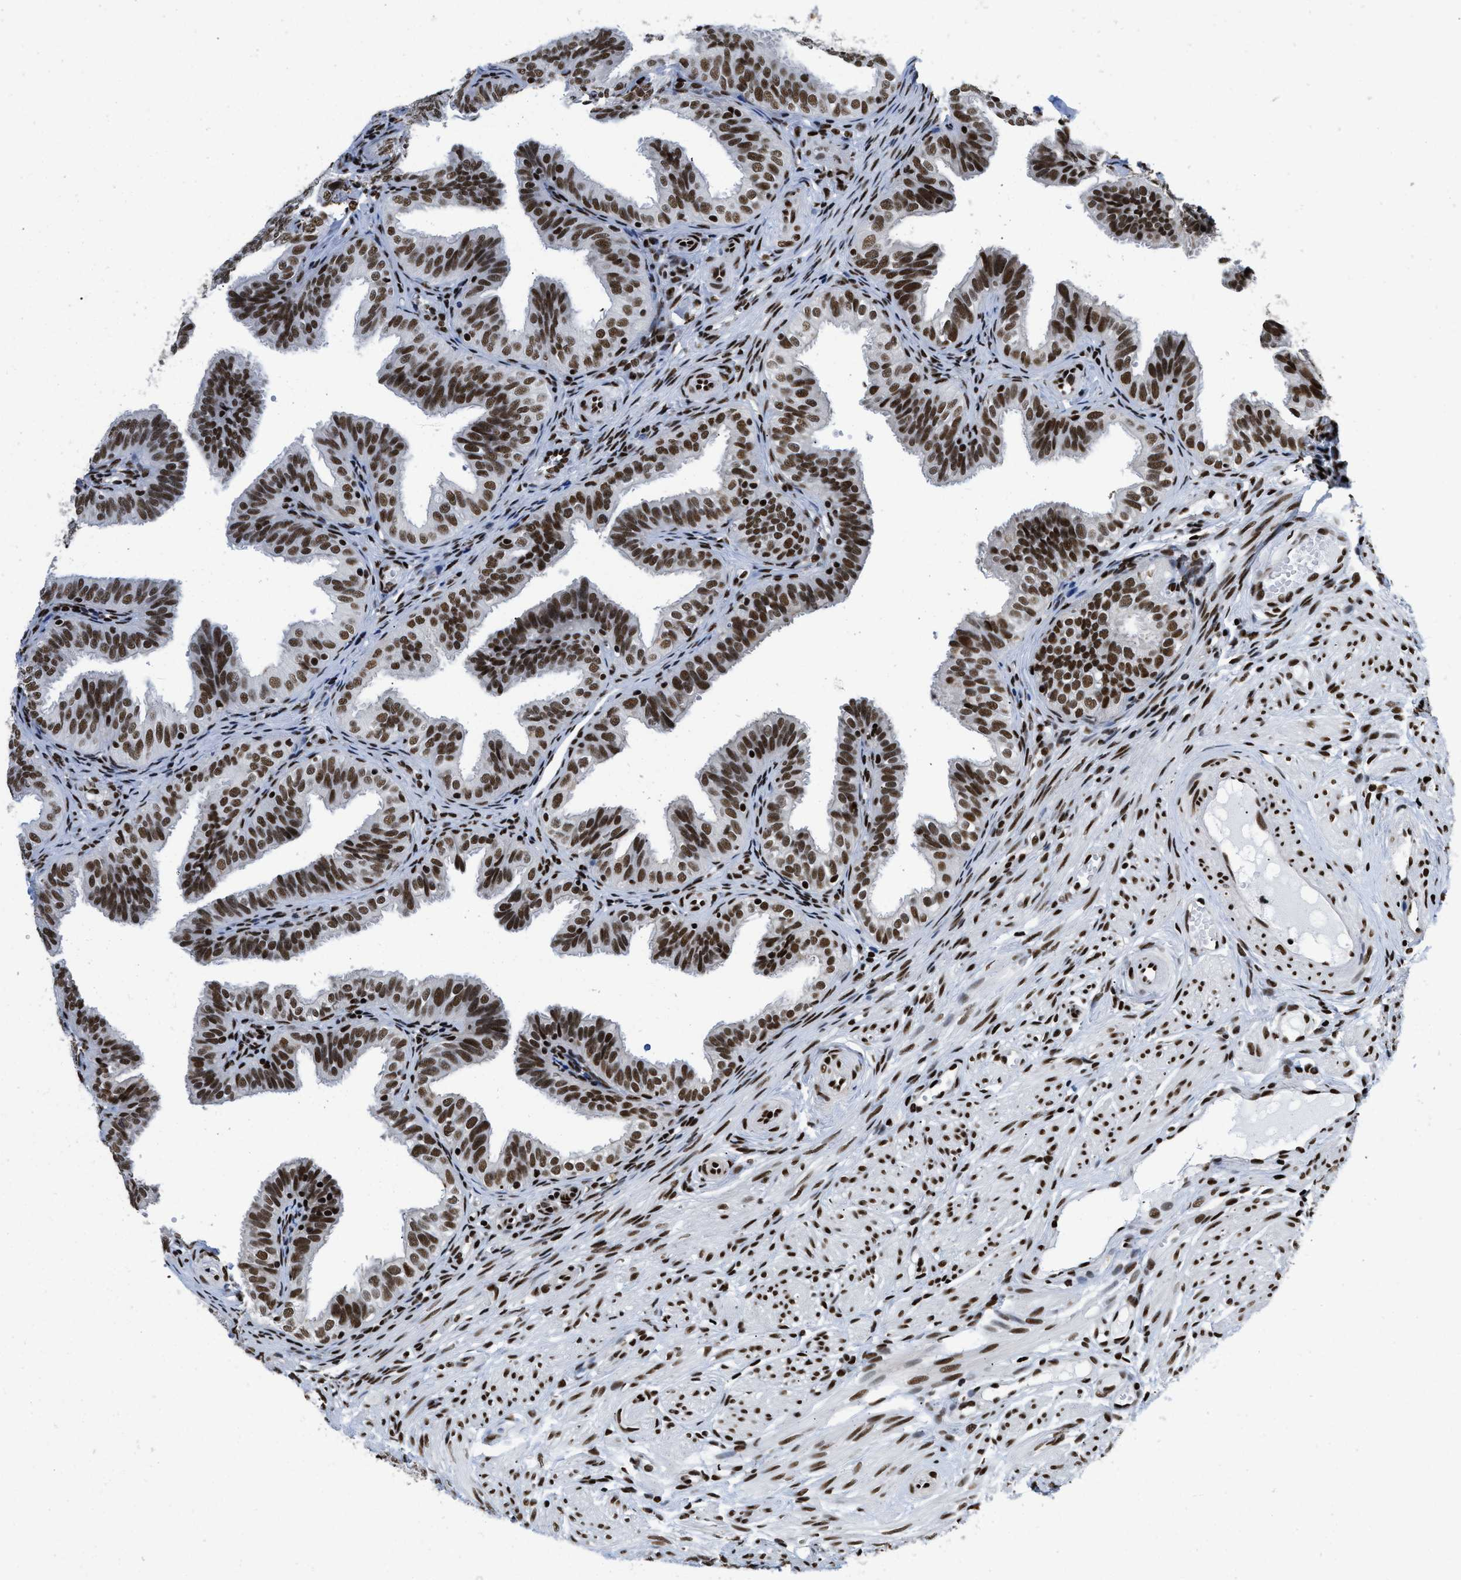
{"staining": {"intensity": "strong", "quantity": ">75%", "location": "nuclear"}, "tissue": "fallopian tube", "cell_type": "Glandular cells", "image_type": "normal", "snomed": [{"axis": "morphology", "description": "Normal tissue, NOS"}, {"axis": "topography", "description": "Fallopian tube"}], "caption": "This is a histology image of immunohistochemistry staining of benign fallopian tube, which shows strong staining in the nuclear of glandular cells.", "gene": "CREB1", "patient": {"sex": "female", "age": 35}}